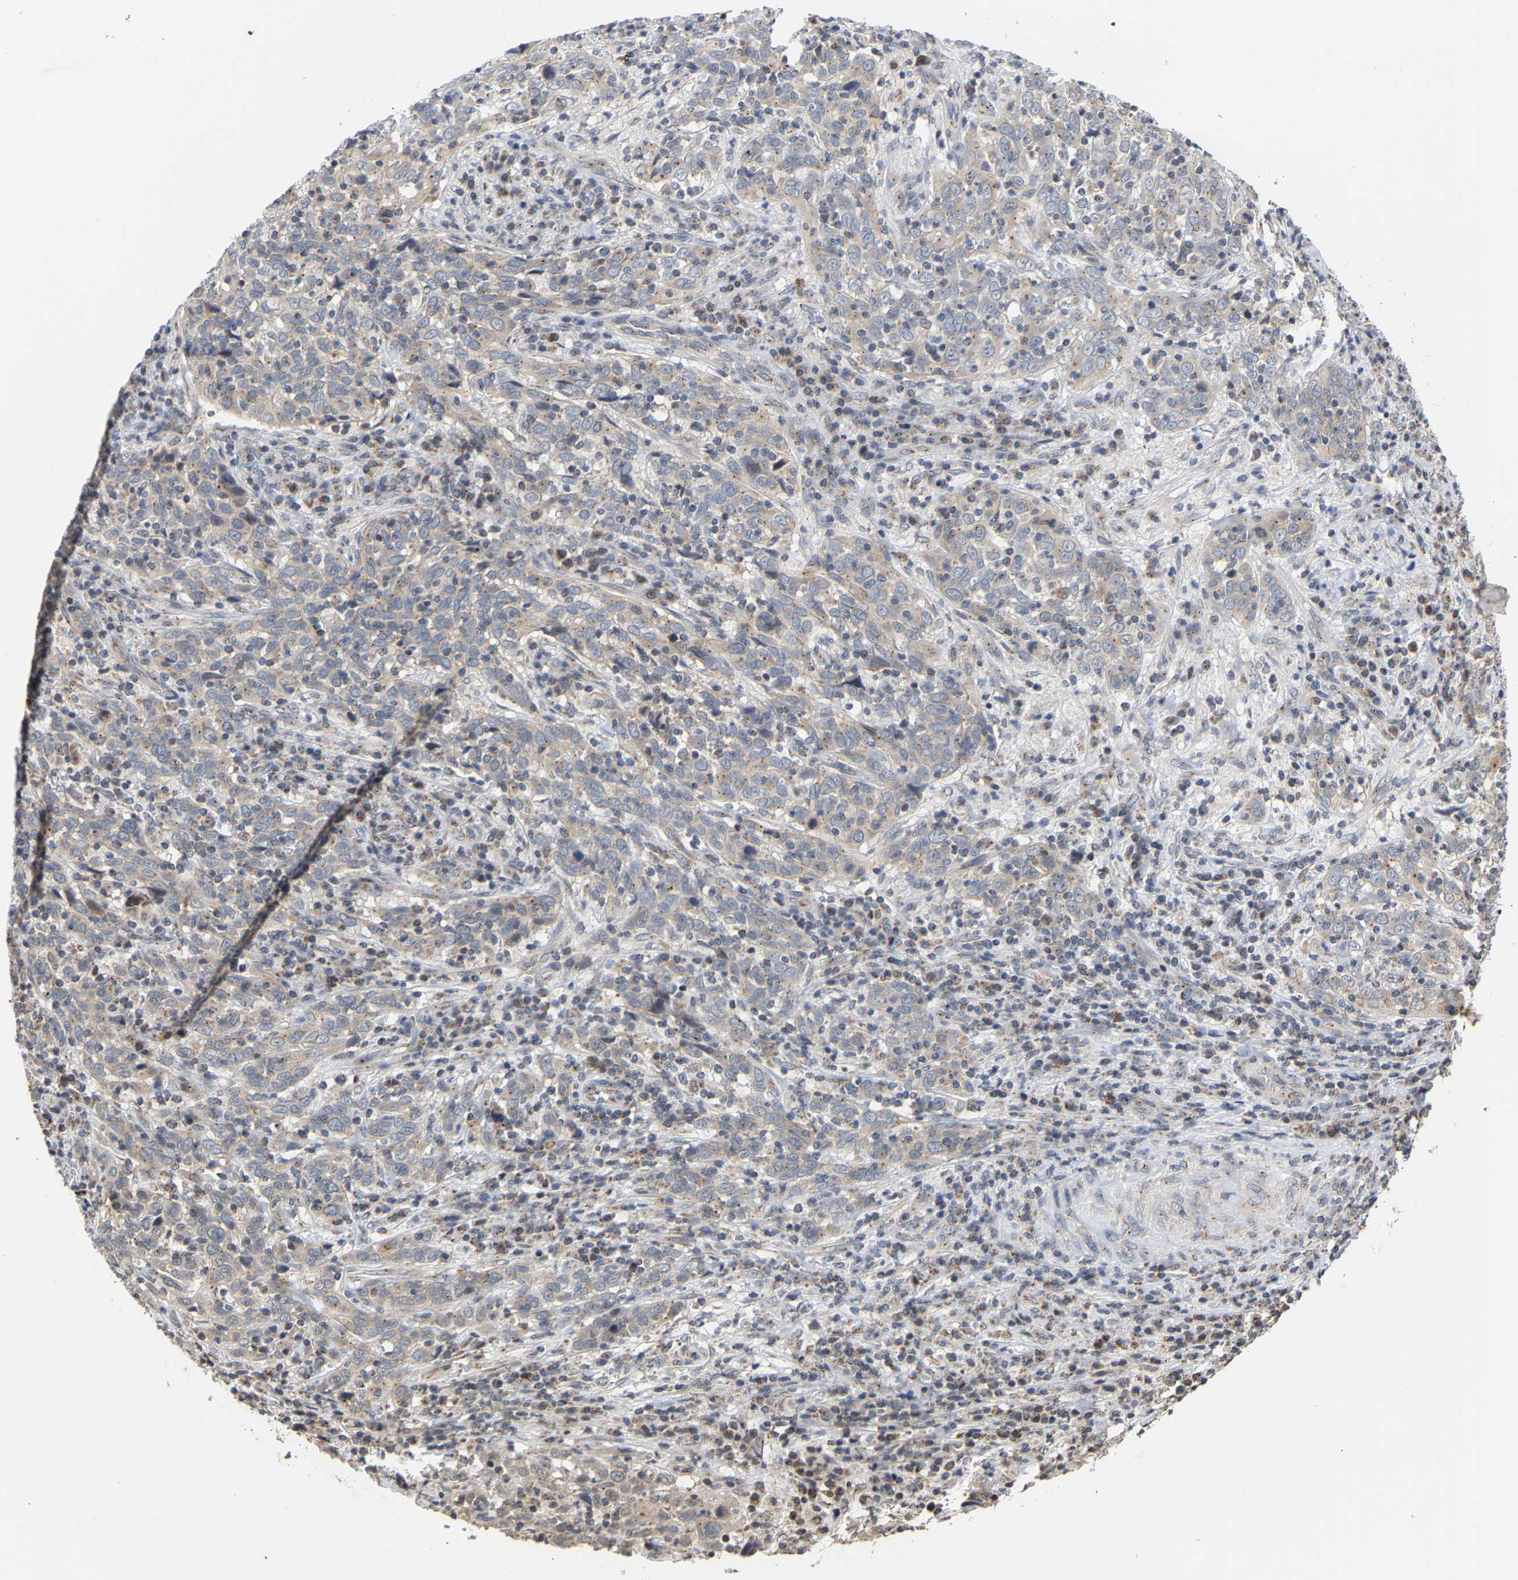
{"staining": {"intensity": "weak", "quantity": ">75%", "location": "cytoplasmic/membranous"}, "tissue": "cervical cancer", "cell_type": "Tumor cells", "image_type": "cancer", "snomed": [{"axis": "morphology", "description": "Squamous cell carcinoma, NOS"}, {"axis": "topography", "description": "Cervix"}], "caption": "Cervical squamous cell carcinoma stained with immunohistochemistry (IHC) demonstrates weak cytoplasmic/membranous positivity in approximately >75% of tumor cells.", "gene": "PCNT", "patient": {"sex": "female", "age": 46}}